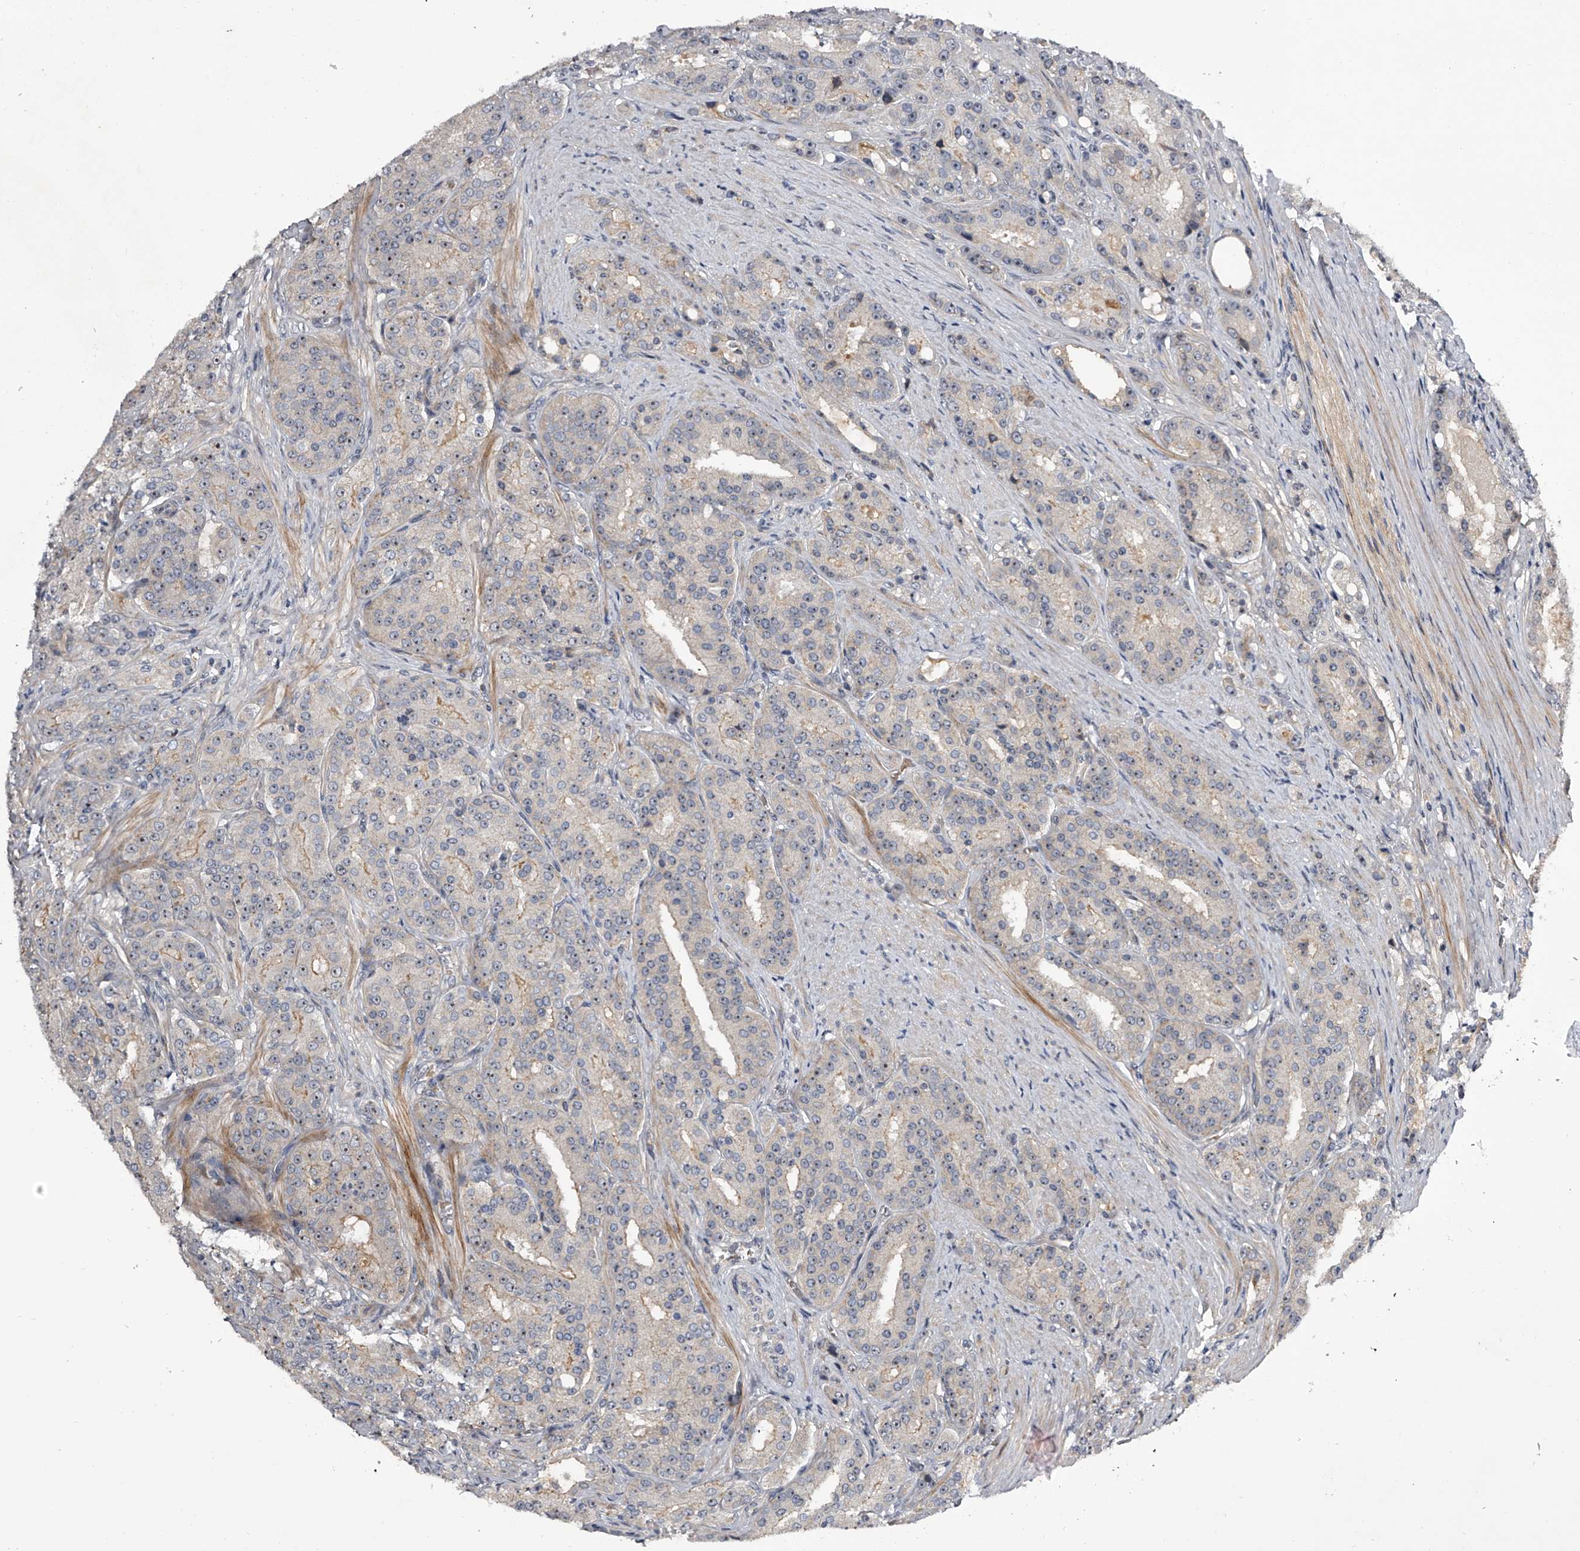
{"staining": {"intensity": "weak", "quantity": "25%-75%", "location": "nuclear"}, "tissue": "prostate cancer", "cell_type": "Tumor cells", "image_type": "cancer", "snomed": [{"axis": "morphology", "description": "Adenocarcinoma, High grade"}, {"axis": "topography", "description": "Prostate"}], "caption": "A brown stain labels weak nuclear positivity of a protein in prostate high-grade adenocarcinoma tumor cells.", "gene": "MDN1", "patient": {"sex": "male", "age": 60}}